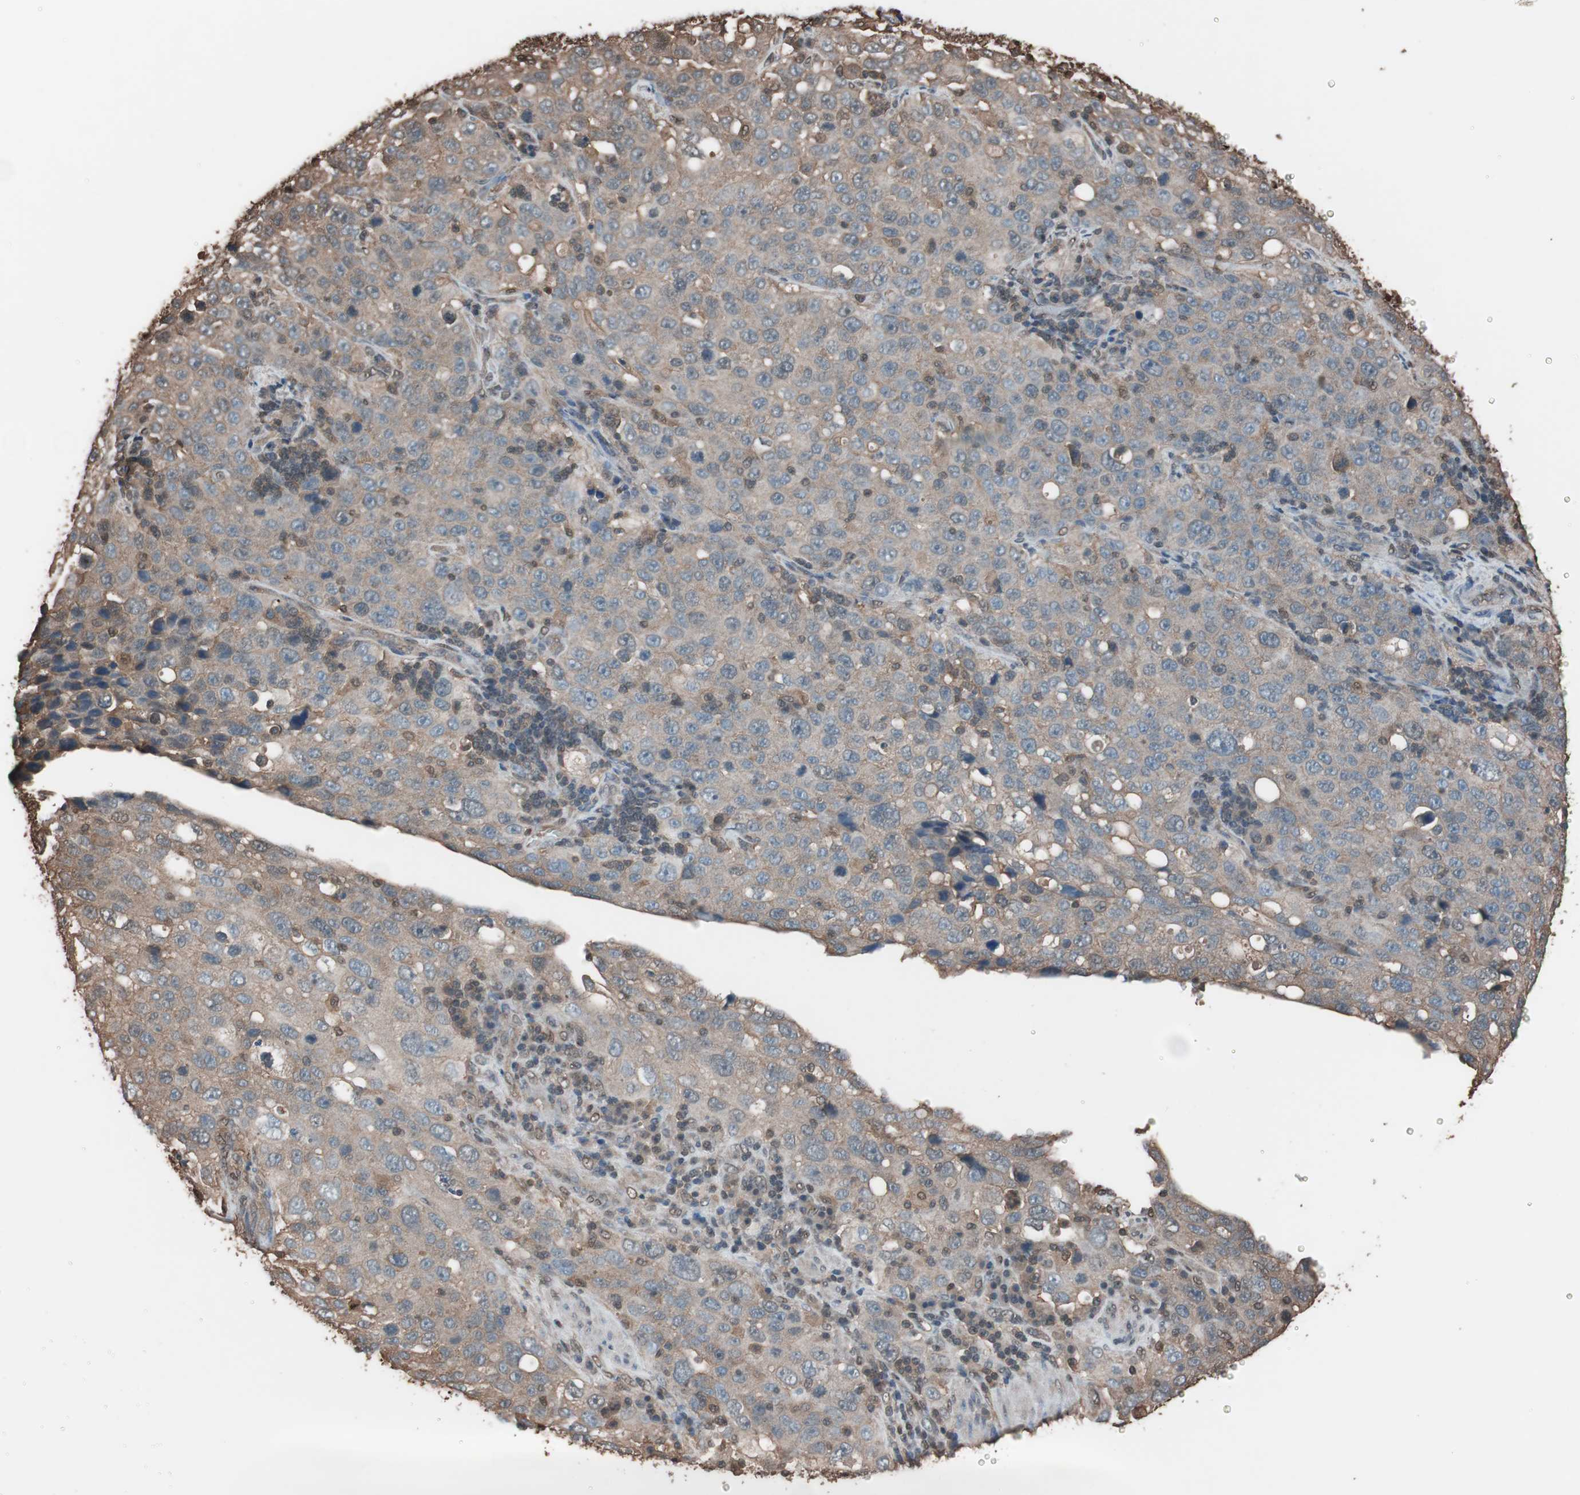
{"staining": {"intensity": "moderate", "quantity": ">75%", "location": "cytoplasmic/membranous"}, "tissue": "stomach cancer", "cell_type": "Tumor cells", "image_type": "cancer", "snomed": [{"axis": "morphology", "description": "Normal tissue, NOS"}, {"axis": "morphology", "description": "Adenocarcinoma, NOS"}, {"axis": "topography", "description": "Stomach"}], "caption": "Moderate cytoplasmic/membranous positivity is seen in approximately >75% of tumor cells in stomach adenocarcinoma.", "gene": "CALM2", "patient": {"sex": "male", "age": 48}}